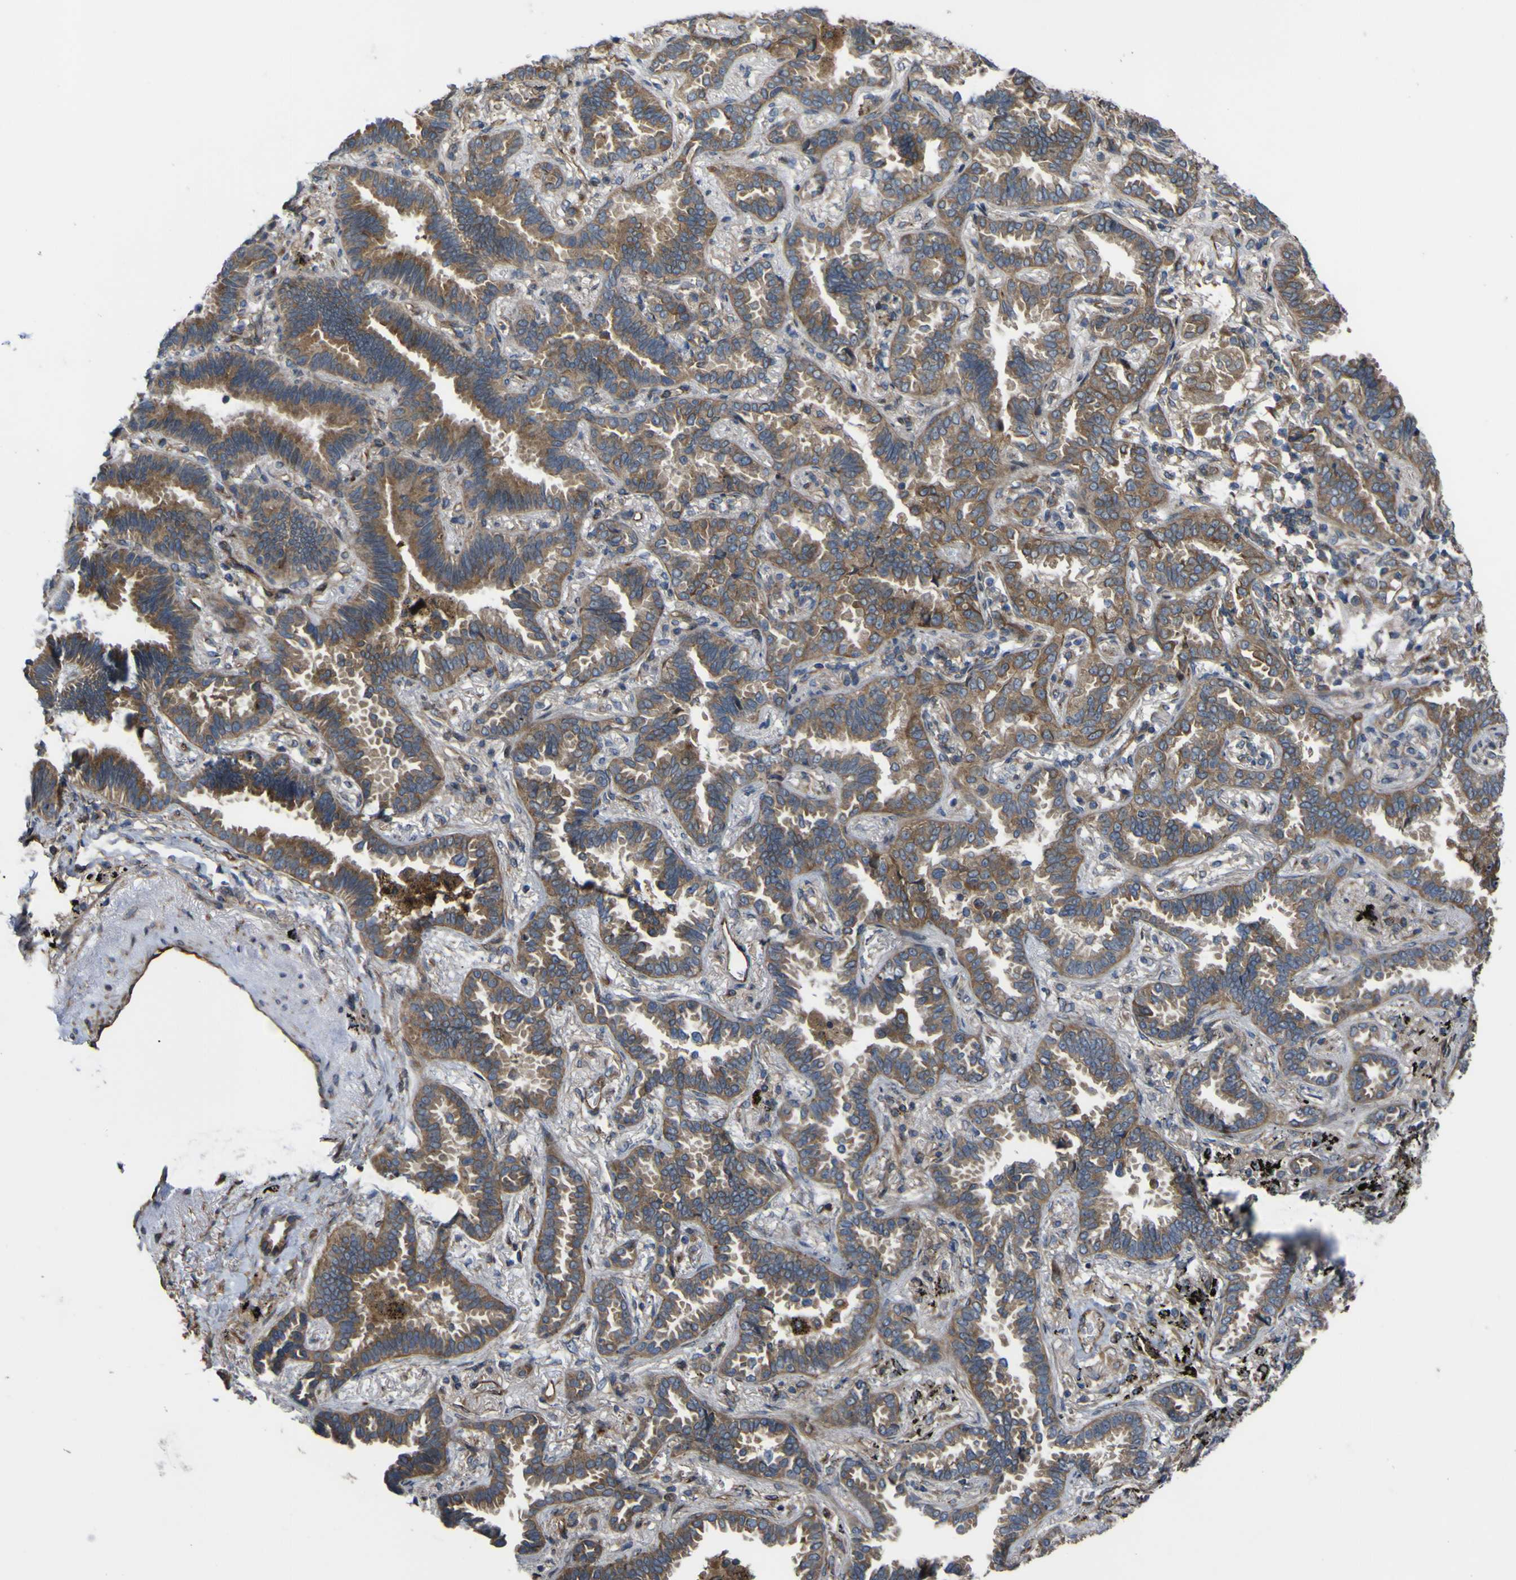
{"staining": {"intensity": "moderate", "quantity": ">75%", "location": "cytoplasmic/membranous"}, "tissue": "lung cancer", "cell_type": "Tumor cells", "image_type": "cancer", "snomed": [{"axis": "morphology", "description": "Normal tissue, NOS"}, {"axis": "morphology", "description": "Adenocarcinoma, NOS"}, {"axis": "topography", "description": "Lung"}], "caption": "Immunohistochemical staining of human lung cancer reveals medium levels of moderate cytoplasmic/membranous expression in about >75% of tumor cells.", "gene": "FBXO30", "patient": {"sex": "male", "age": 59}}